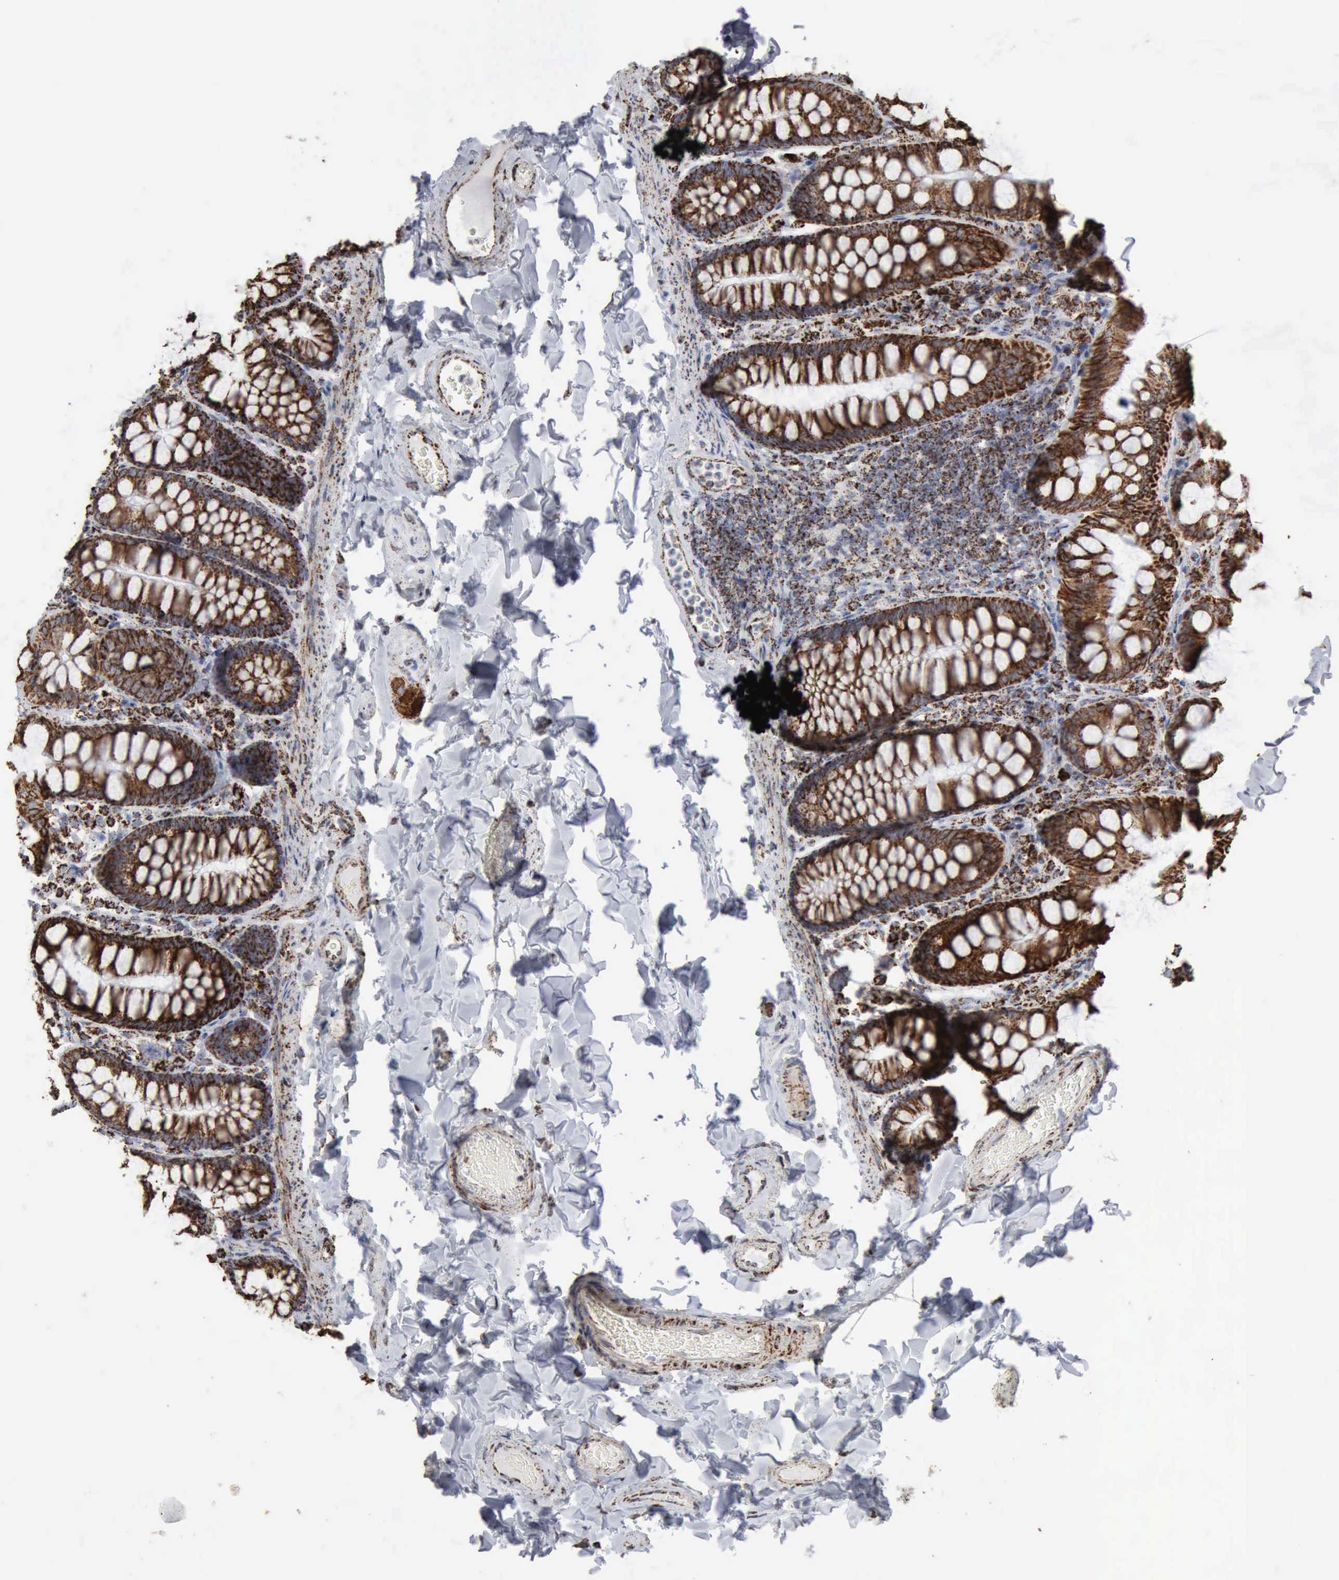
{"staining": {"intensity": "weak", "quantity": ">75%", "location": "cytoplasmic/membranous"}, "tissue": "colon", "cell_type": "Endothelial cells", "image_type": "normal", "snomed": [{"axis": "morphology", "description": "Normal tissue, NOS"}, {"axis": "topography", "description": "Colon"}], "caption": "Endothelial cells exhibit low levels of weak cytoplasmic/membranous positivity in approximately >75% of cells in benign colon.", "gene": "ACO2", "patient": {"sex": "female", "age": 61}}